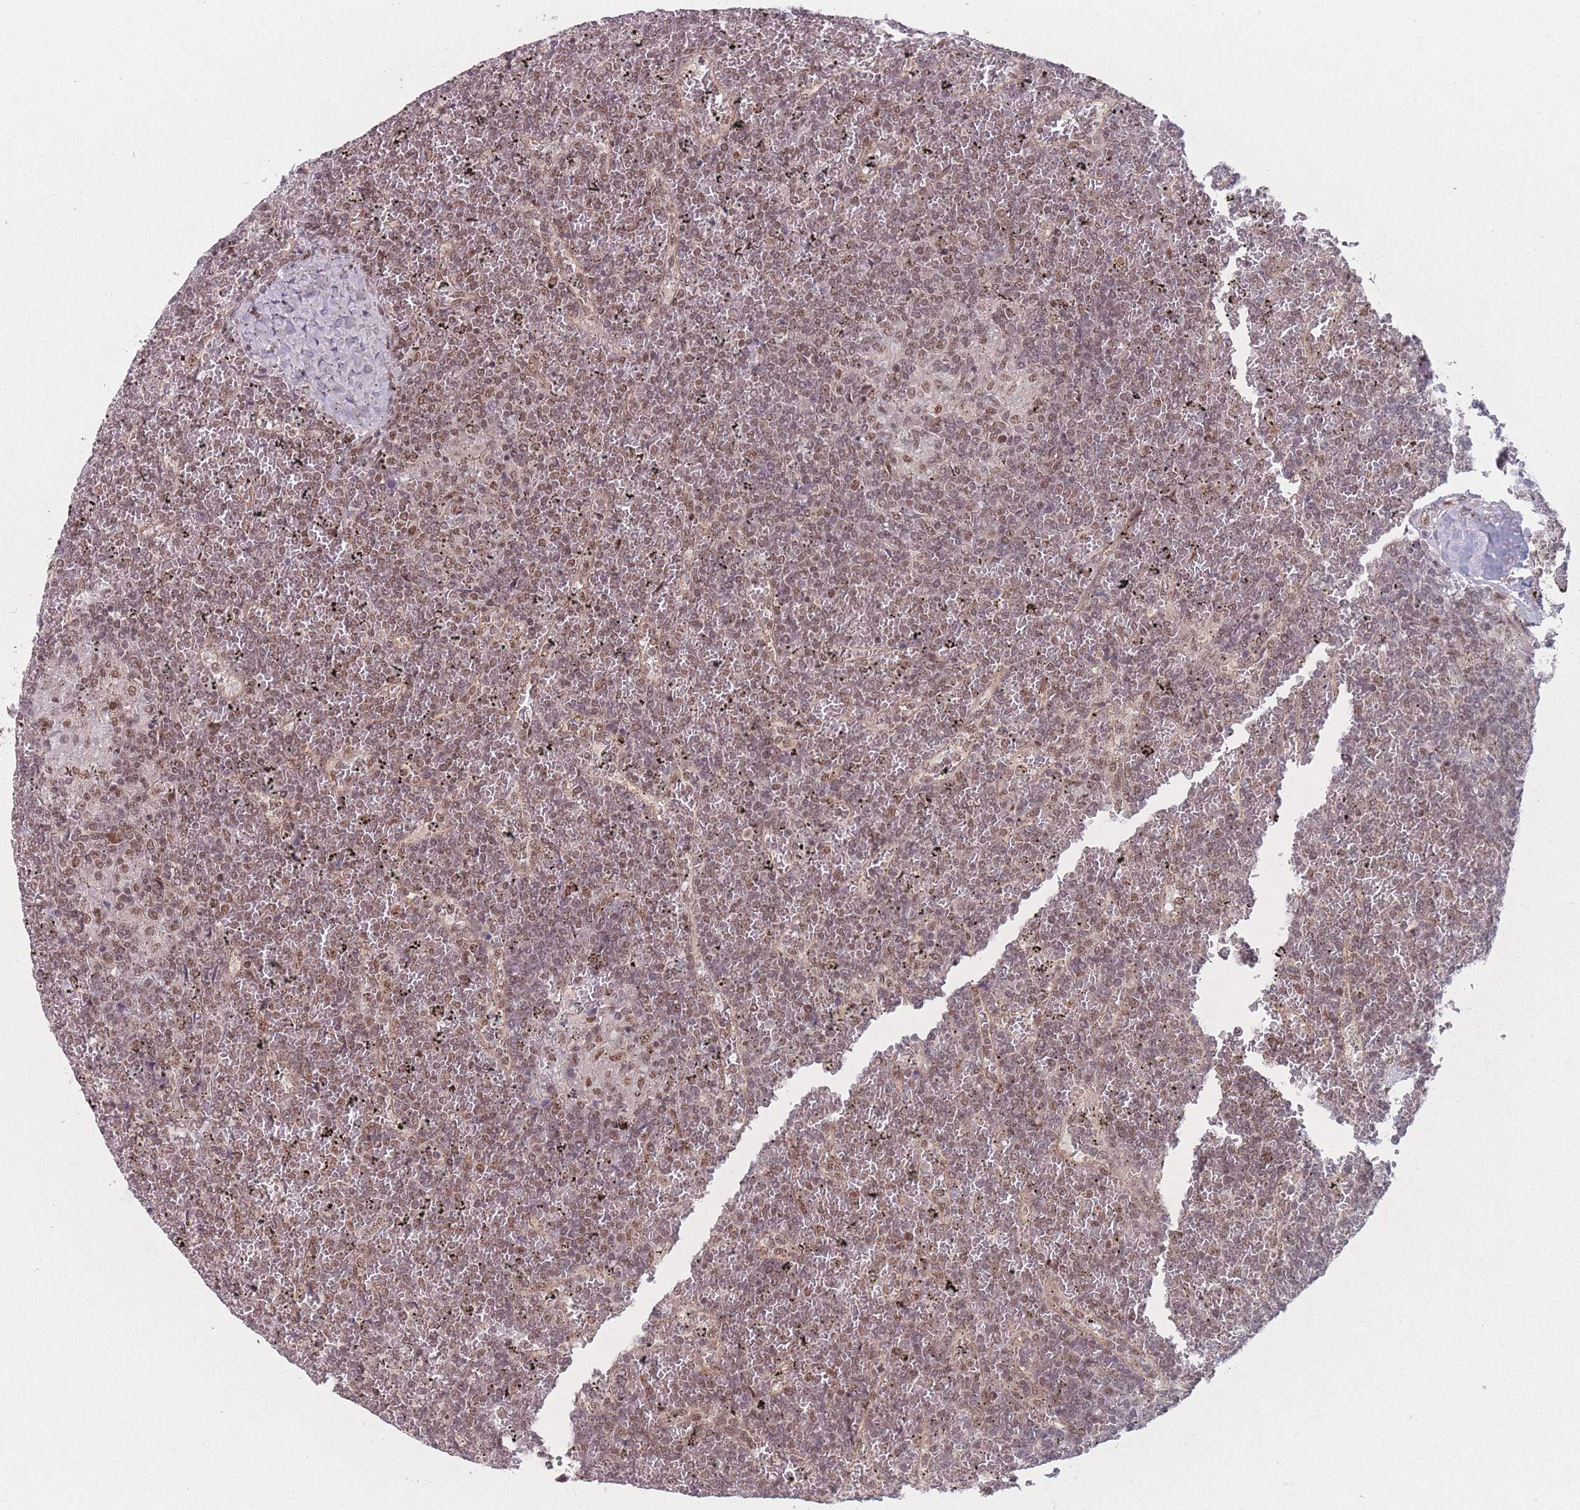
{"staining": {"intensity": "moderate", "quantity": ">75%", "location": "nuclear"}, "tissue": "lymphoma", "cell_type": "Tumor cells", "image_type": "cancer", "snomed": [{"axis": "morphology", "description": "Malignant lymphoma, non-Hodgkin's type, Low grade"}, {"axis": "topography", "description": "Spleen"}], "caption": "The micrograph displays staining of lymphoma, revealing moderate nuclear protein expression (brown color) within tumor cells.", "gene": "ZC3H14", "patient": {"sex": "female", "age": 19}}